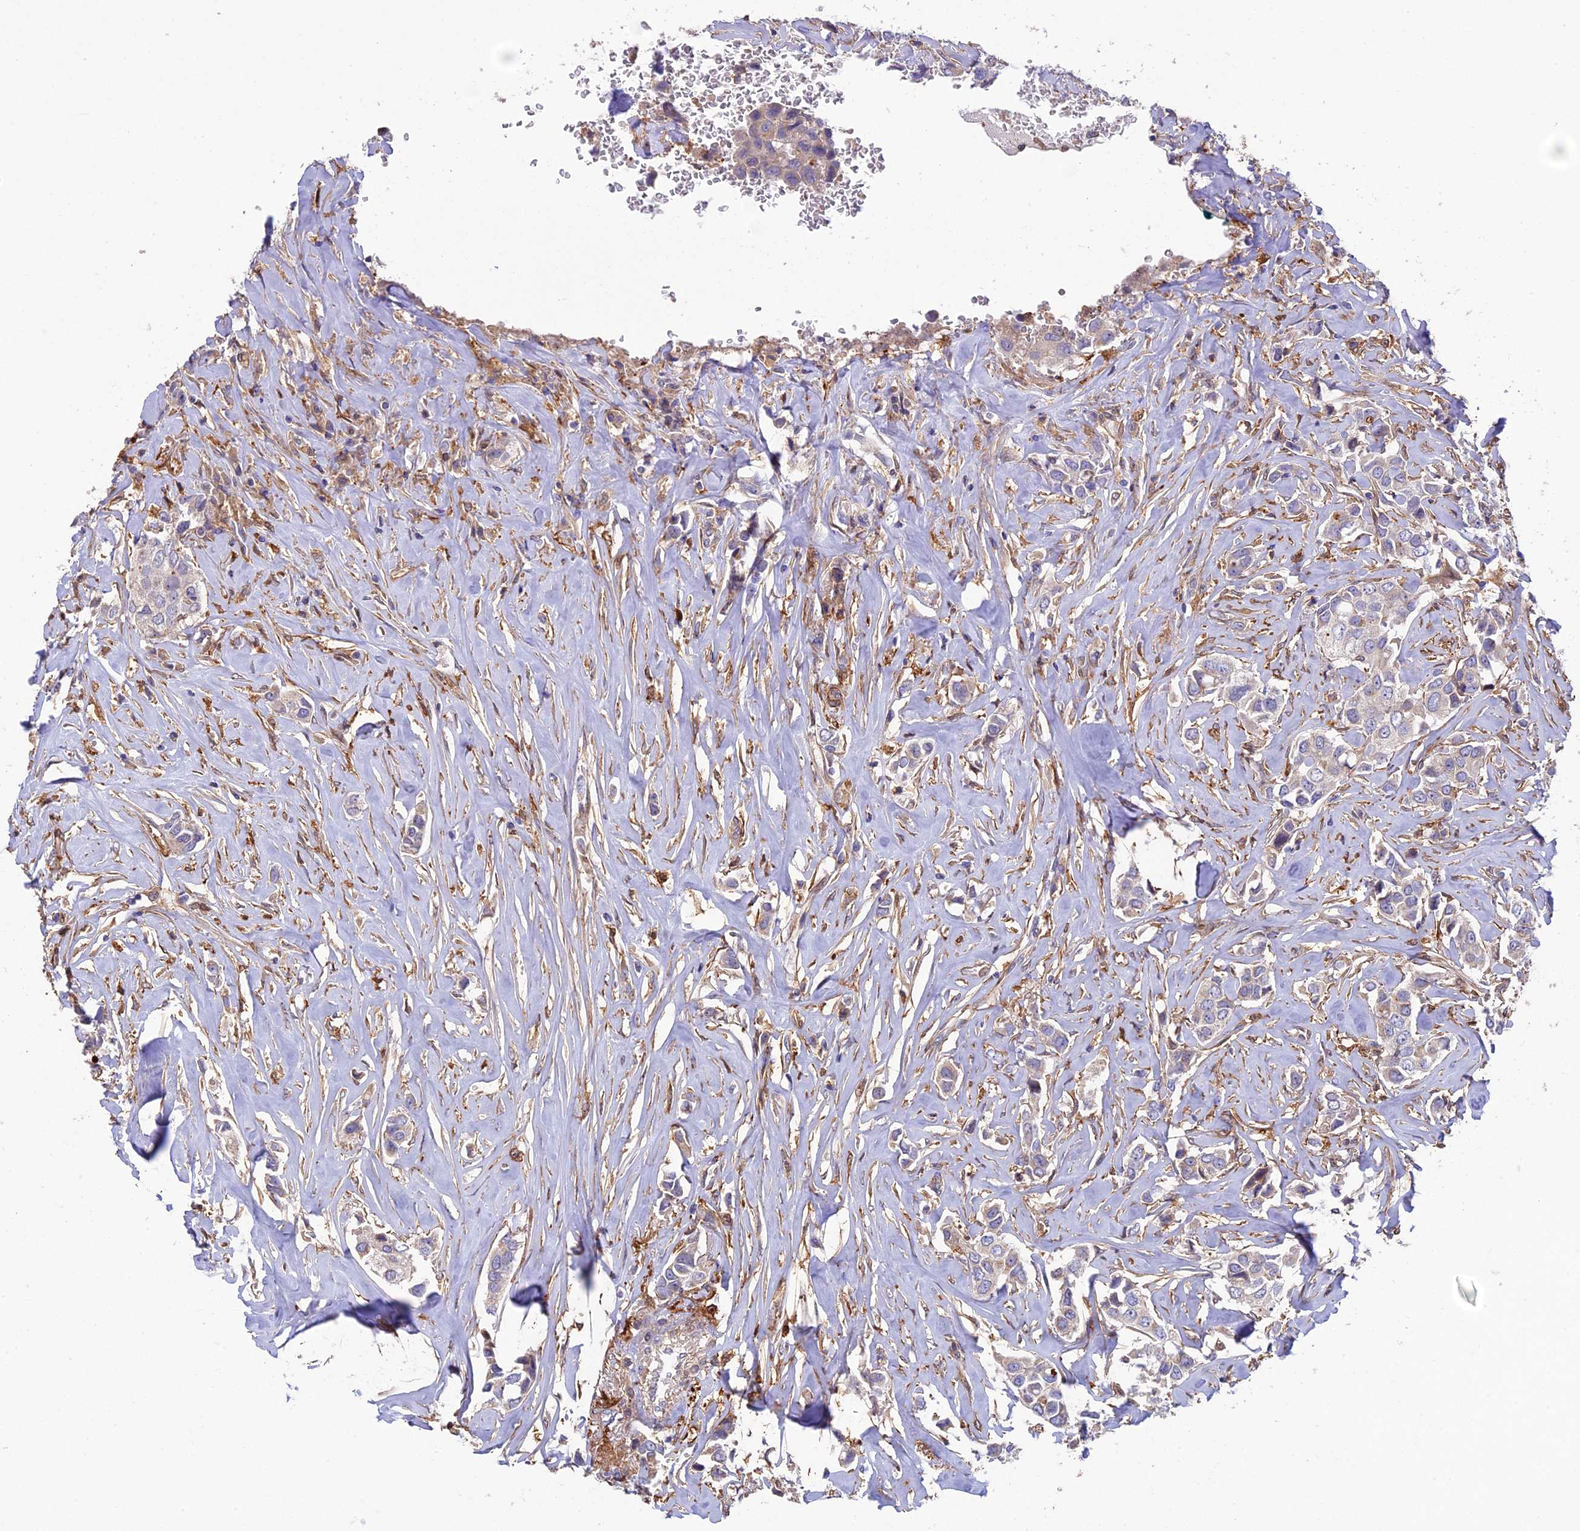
{"staining": {"intensity": "negative", "quantity": "none", "location": "none"}, "tissue": "breast cancer", "cell_type": "Tumor cells", "image_type": "cancer", "snomed": [{"axis": "morphology", "description": "Duct carcinoma"}, {"axis": "topography", "description": "Breast"}], "caption": "Breast cancer was stained to show a protein in brown. There is no significant staining in tumor cells. (Immunohistochemistry (ihc), brightfield microscopy, high magnification).", "gene": "FERMT1", "patient": {"sex": "female", "age": 80}}